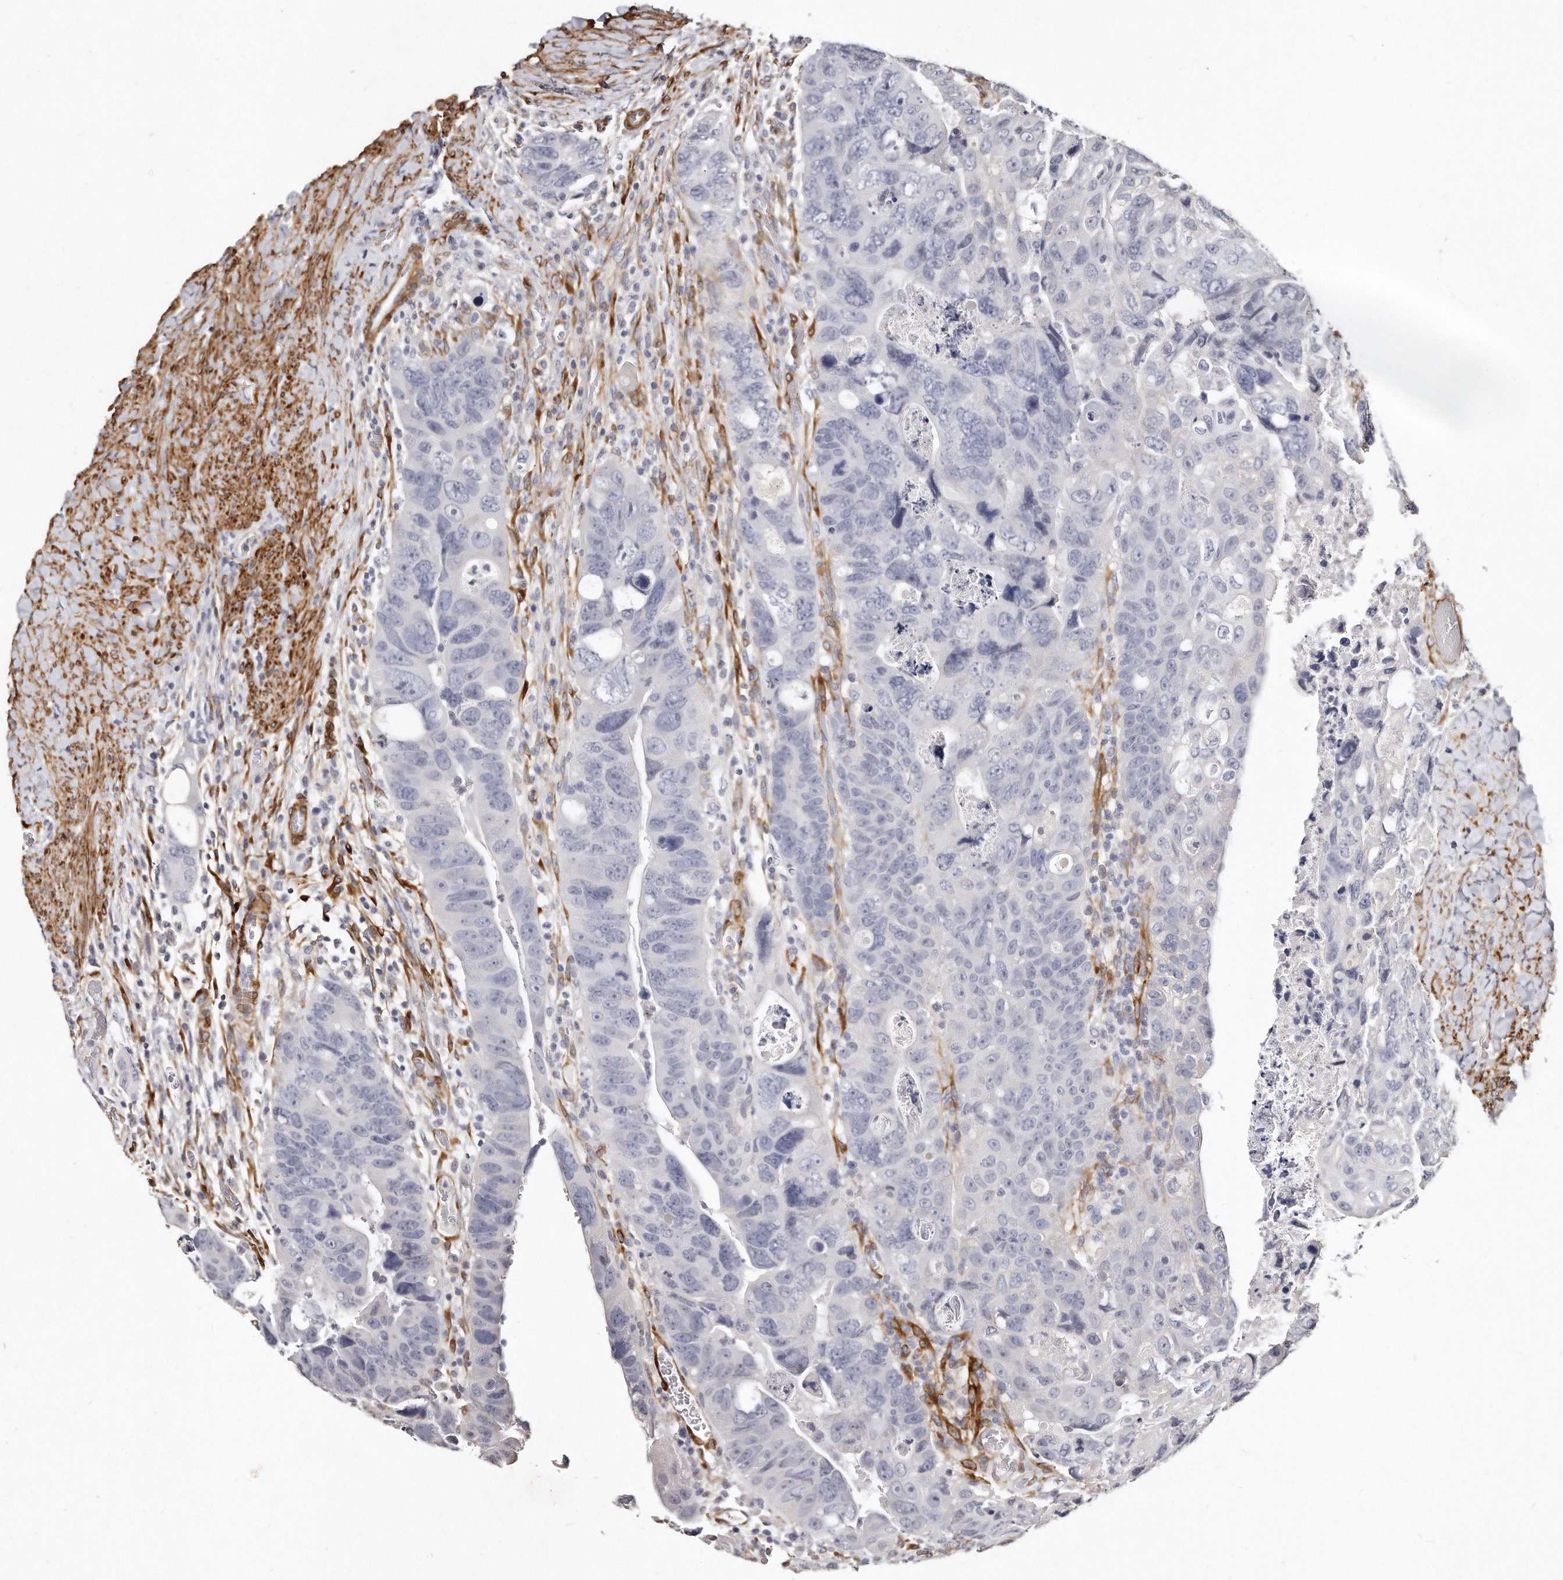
{"staining": {"intensity": "negative", "quantity": "none", "location": "none"}, "tissue": "colorectal cancer", "cell_type": "Tumor cells", "image_type": "cancer", "snomed": [{"axis": "morphology", "description": "Adenocarcinoma, NOS"}, {"axis": "topography", "description": "Rectum"}], "caption": "Tumor cells are negative for brown protein staining in colorectal cancer. (DAB immunohistochemistry (IHC), high magnification).", "gene": "LMOD1", "patient": {"sex": "male", "age": 59}}